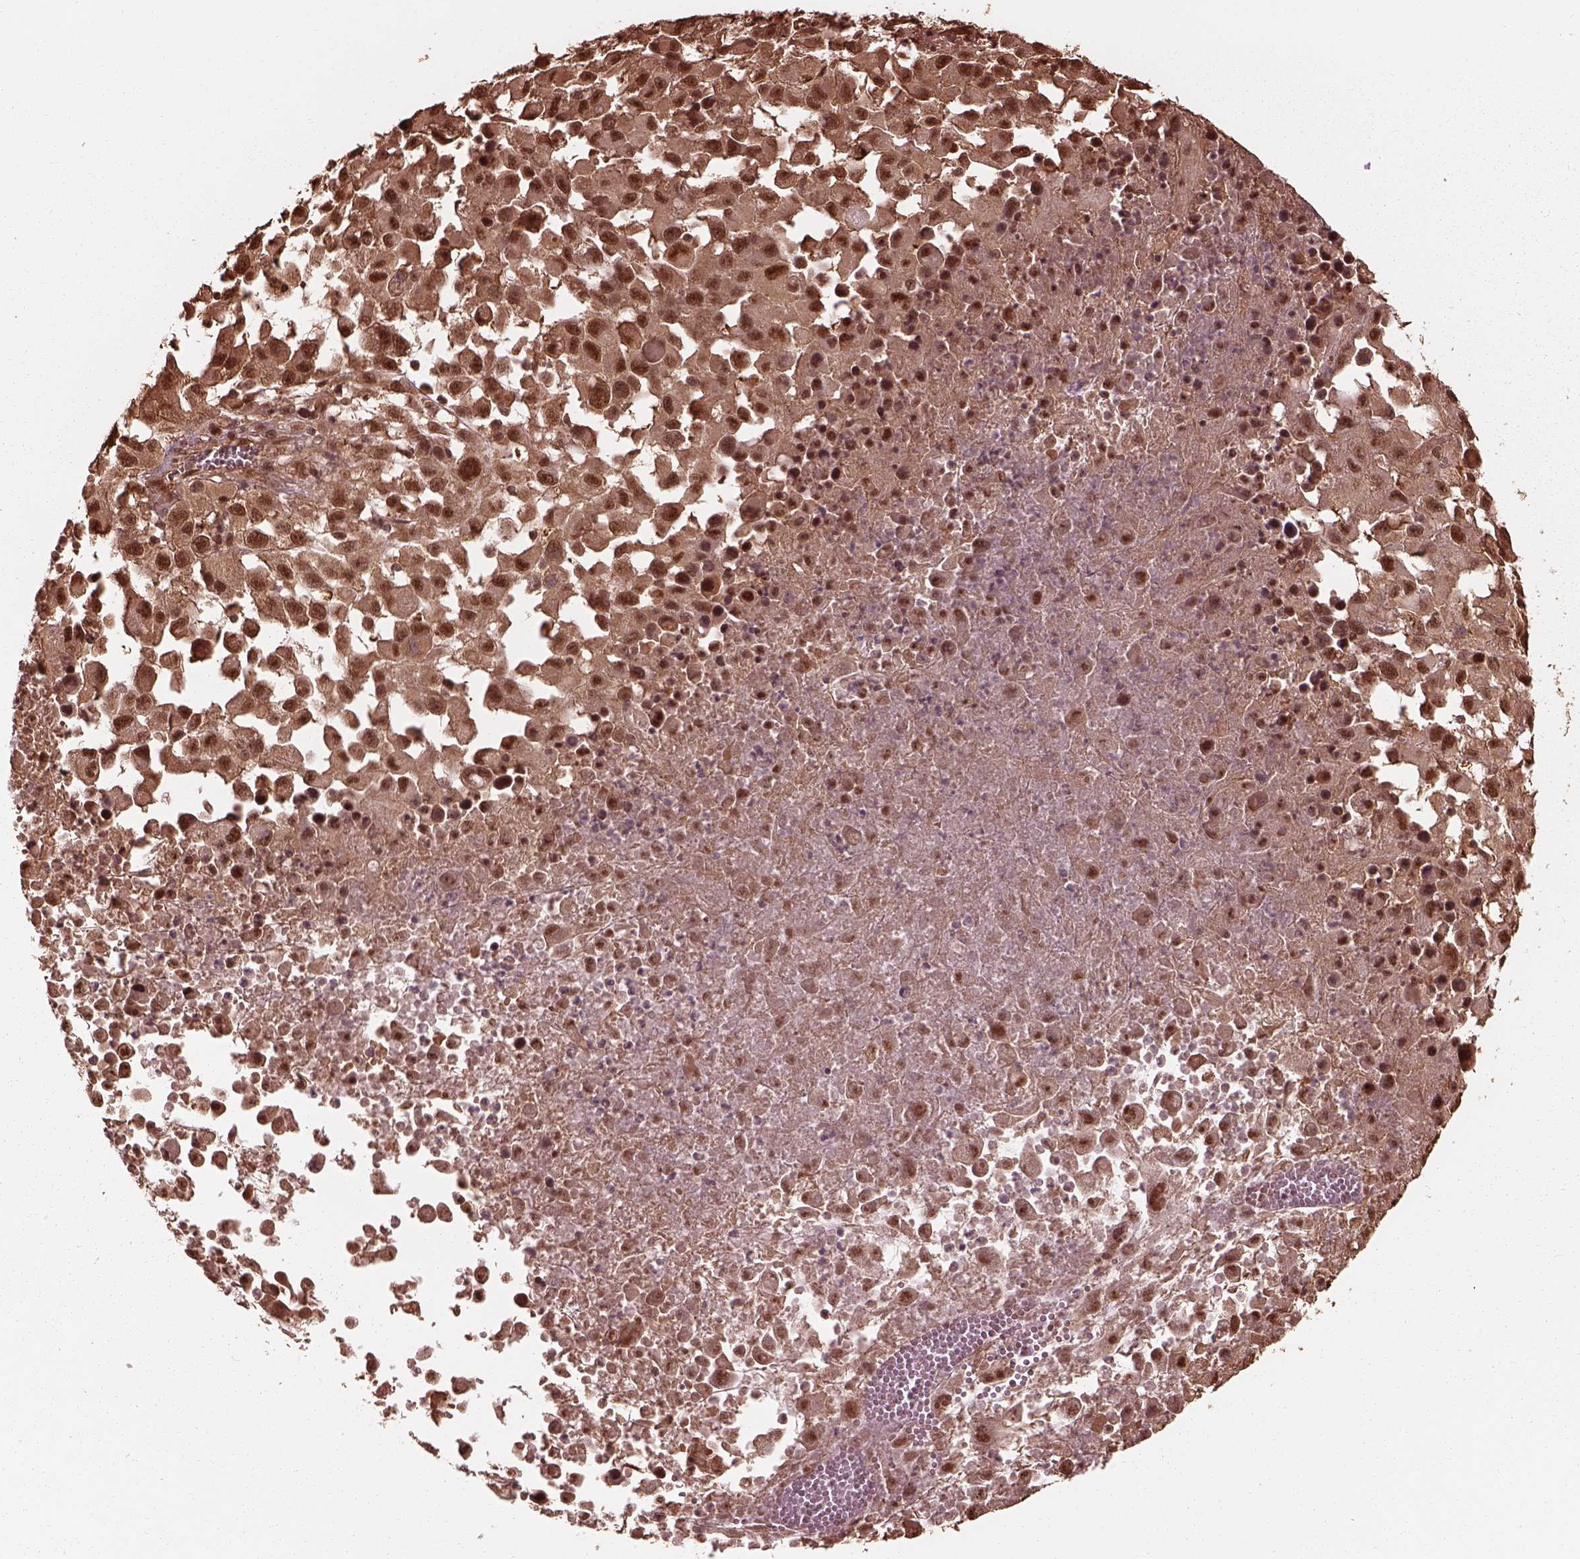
{"staining": {"intensity": "moderate", "quantity": ">75%", "location": "cytoplasmic/membranous,nuclear"}, "tissue": "melanoma", "cell_type": "Tumor cells", "image_type": "cancer", "snomed": [{"axis": "morphology", "description": "Malignant melanoma, Metastatic site"}, {"axis": "topography", "description": "Soft tissue"}], "caption": "High-power microscopy captured an IHC image of malignant melanoma (metastatic site), revealing moderate cytoplasmic/membranous and nuclear staining in about >75% of tumor cells. (Stains: DAB (3,3'-diaminobenzidine) in brown, nuclei in blue, Microscopy: brightfield microscopy at high magnification).", "gene": "PSMC5", "patient": {"sex": "male", "age": 50}}